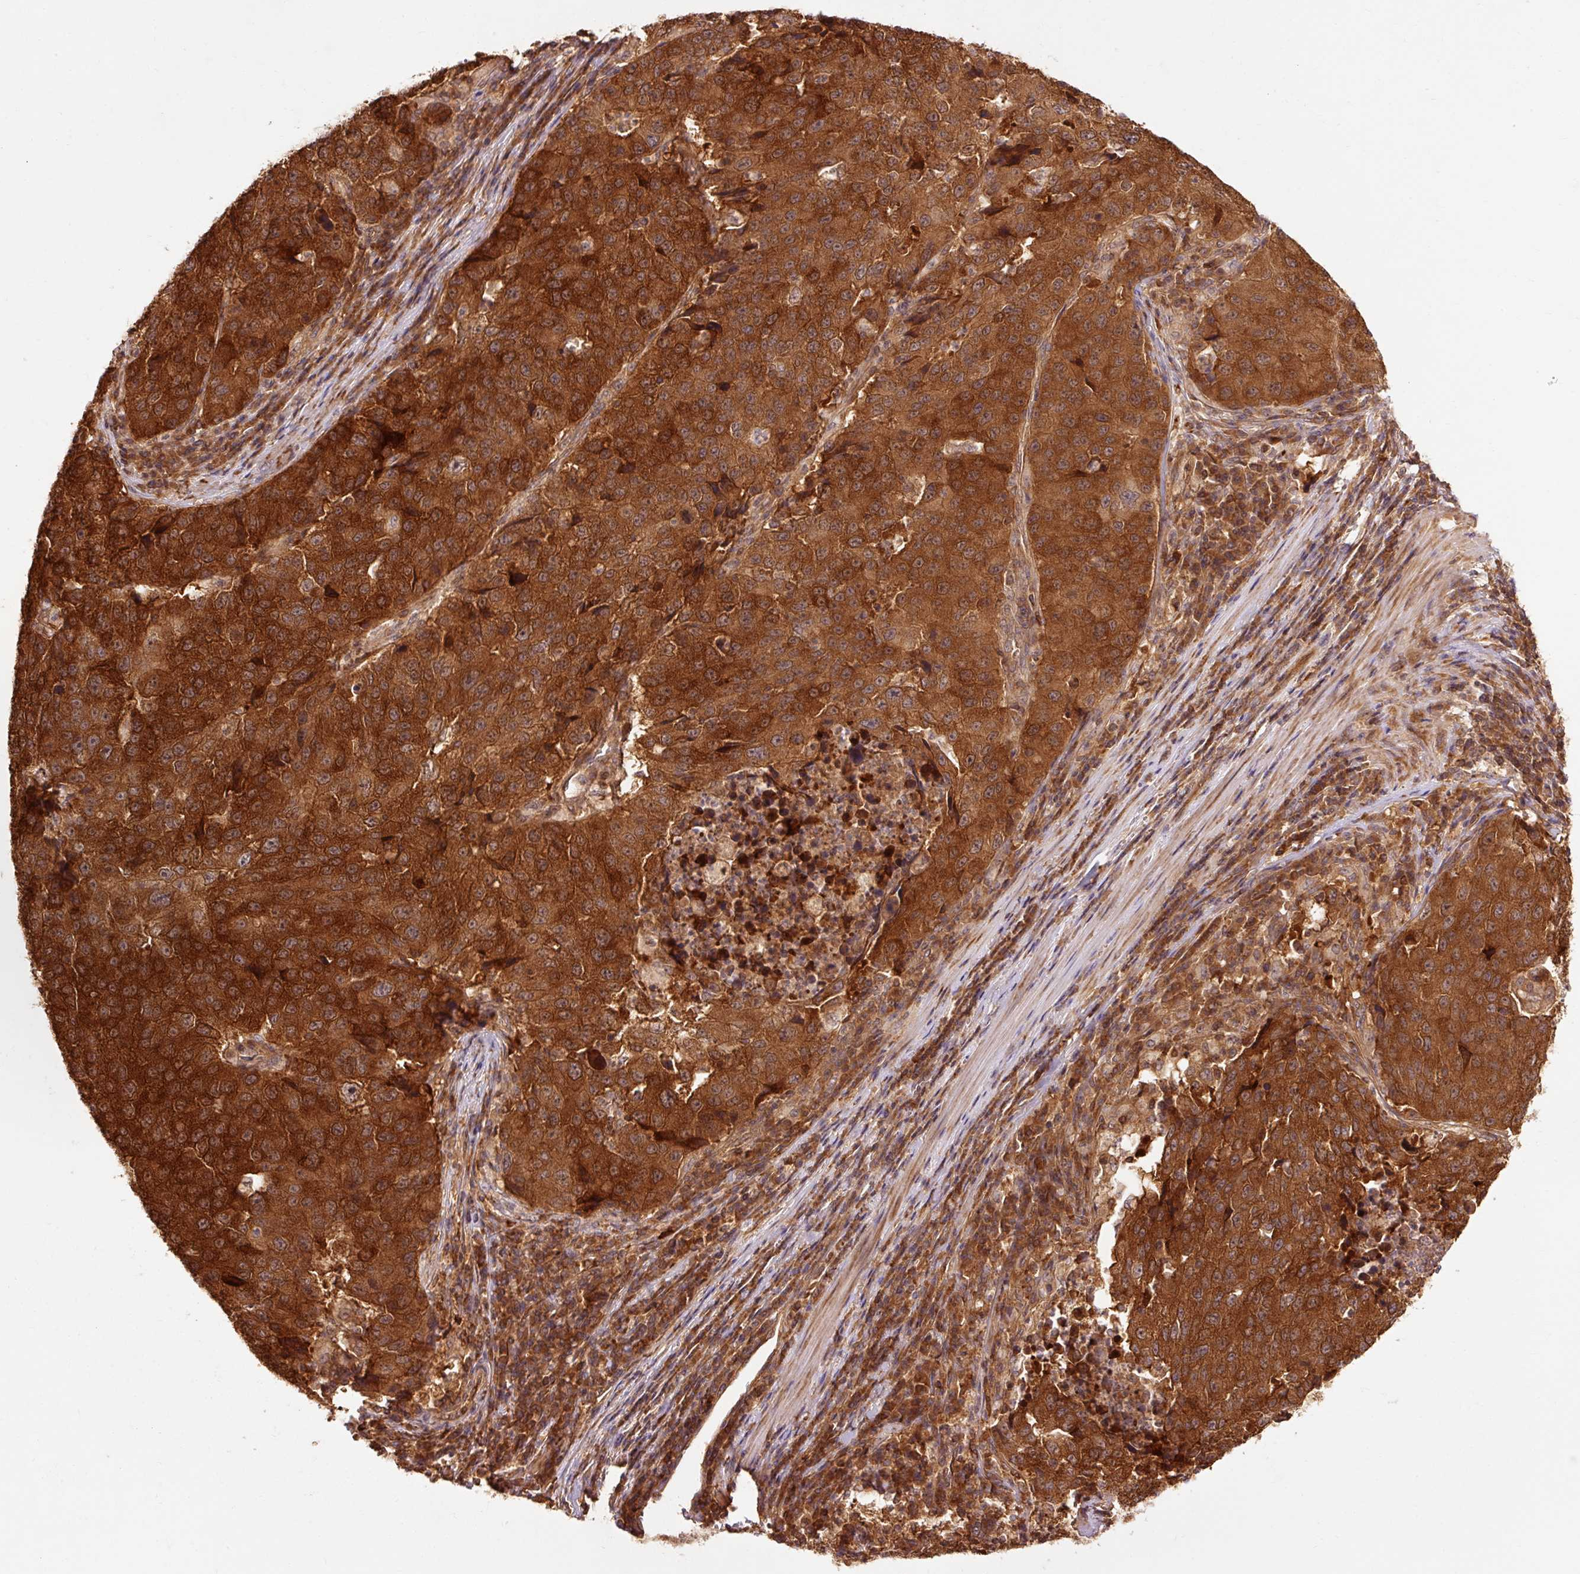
{"staining": {"intensity": "strong", "quantity": ">75%", "location": "cytoplasmic/membranous"}, "tissue": "stomach cancer", "cell_type": "Tumor cells", "image_type": "cancer", "snomed": [{"axis": "morphology", "description": "Adenocarcinoma, NOS"}, {"axis": "topography", "description": "Stomach"}], "caption": "A histopathology image showing strong cytoplasmic/membranous positivity in approximately >75% of tumor cells in stomach cancer (adenocarcinoma), as visualized by brown immunohistochemical staining.", "gene": "PDAP1", "patient": {"sex": "male", "age": 71}}